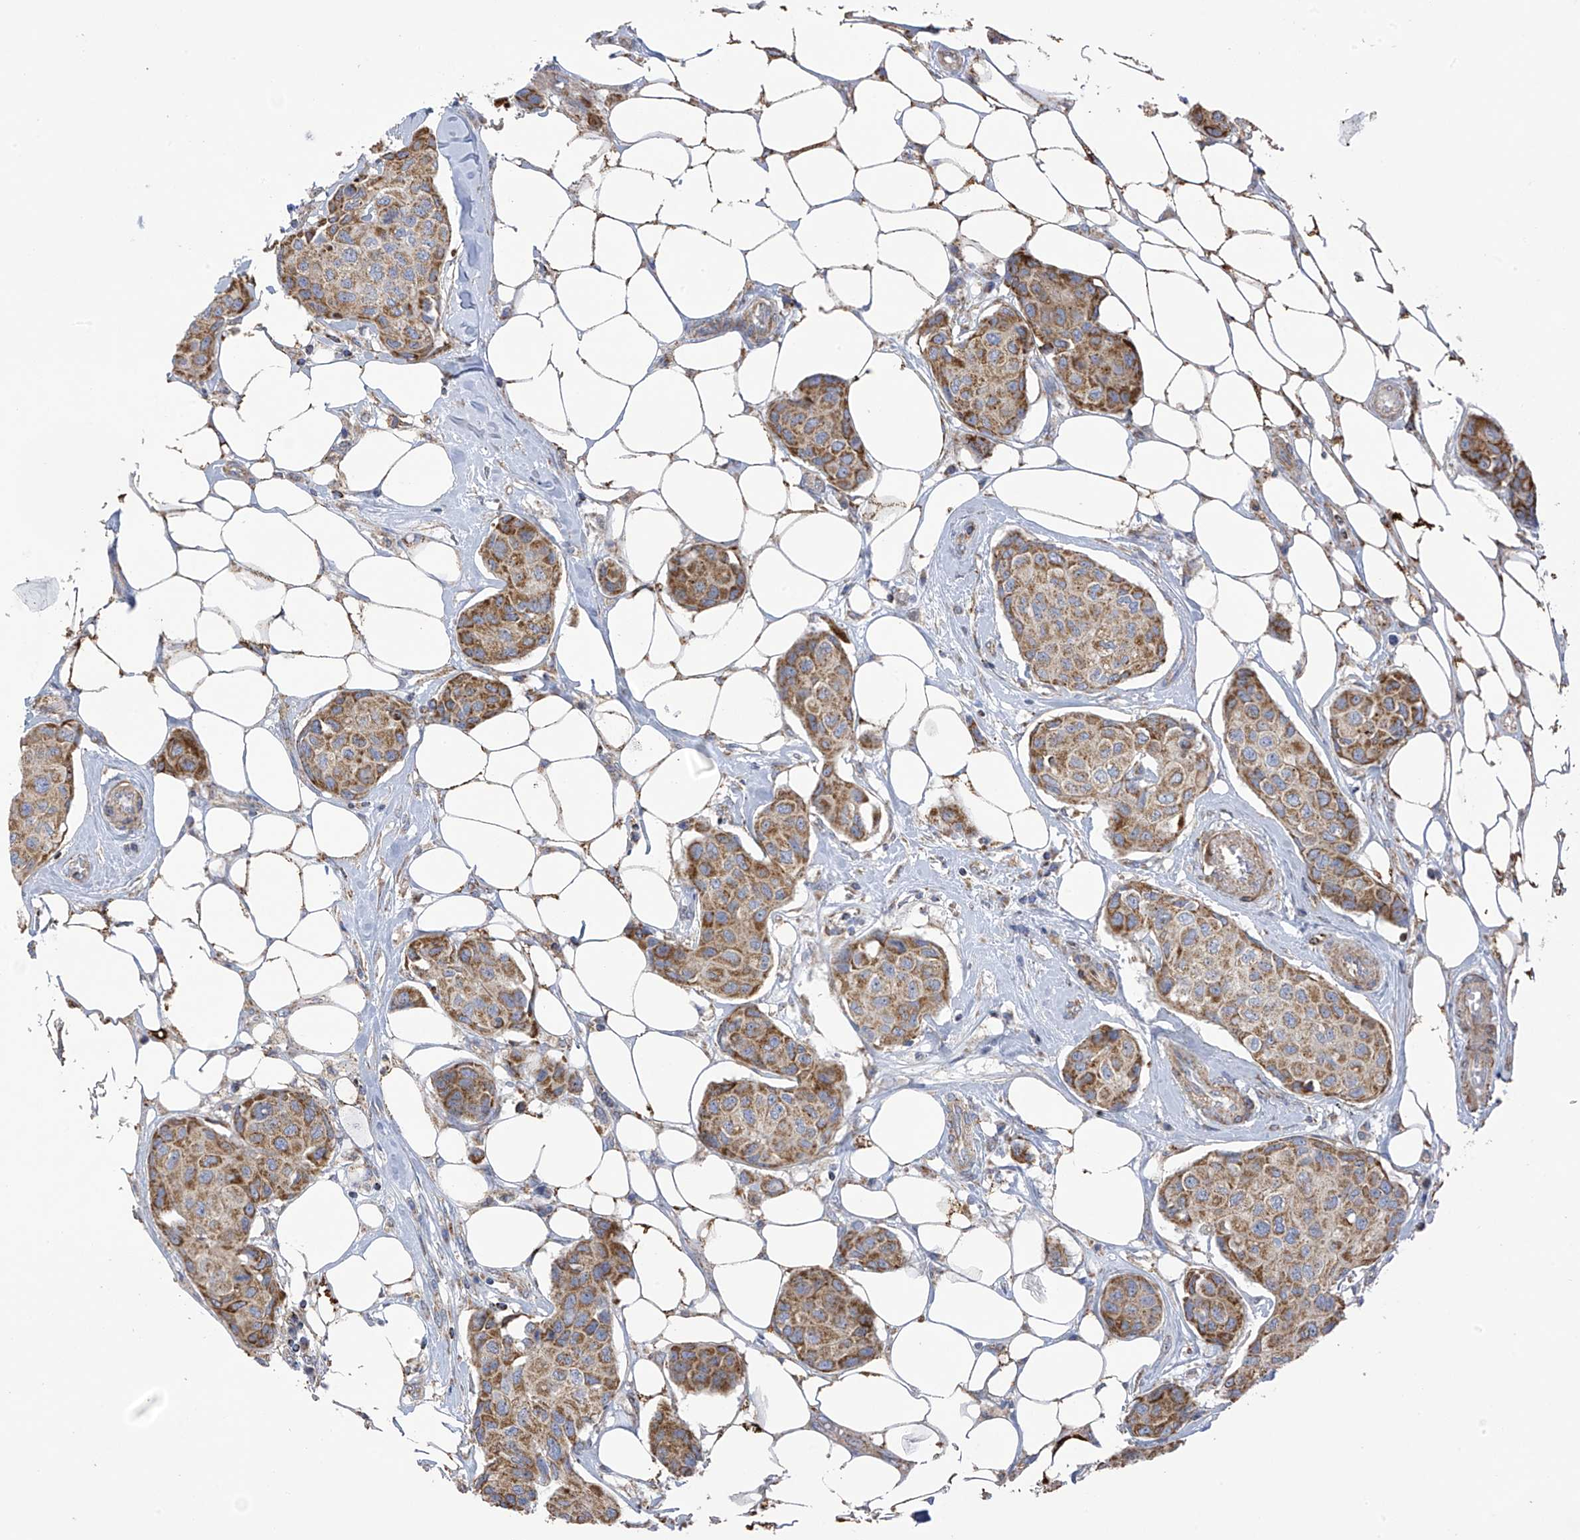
{"staining": {"intensity": "moderate", "quantity": ">75%", "location": "cytoplasmic/membranous"}, "tissue": "breast cancer", "cell_type": "Tumor cells", "image_type": "cancer", "snomed": [{"axis": "morphology", "description": "Duct carcinoma"}, {"axis": "topography", "description": "Breast"}], "caption": "Breast cancer tissue exhibits moderate cytoplasmic/membranous positivity in approximately >75% of tumor cells, visualized by immunohistochemistry. The staining was performed using DAB, with brown indicating positive protein expression. Nuclei are stained blue with hematoxylin.", "gene": "ITM2B", "patient": {"sex": "female", "age": 80}}